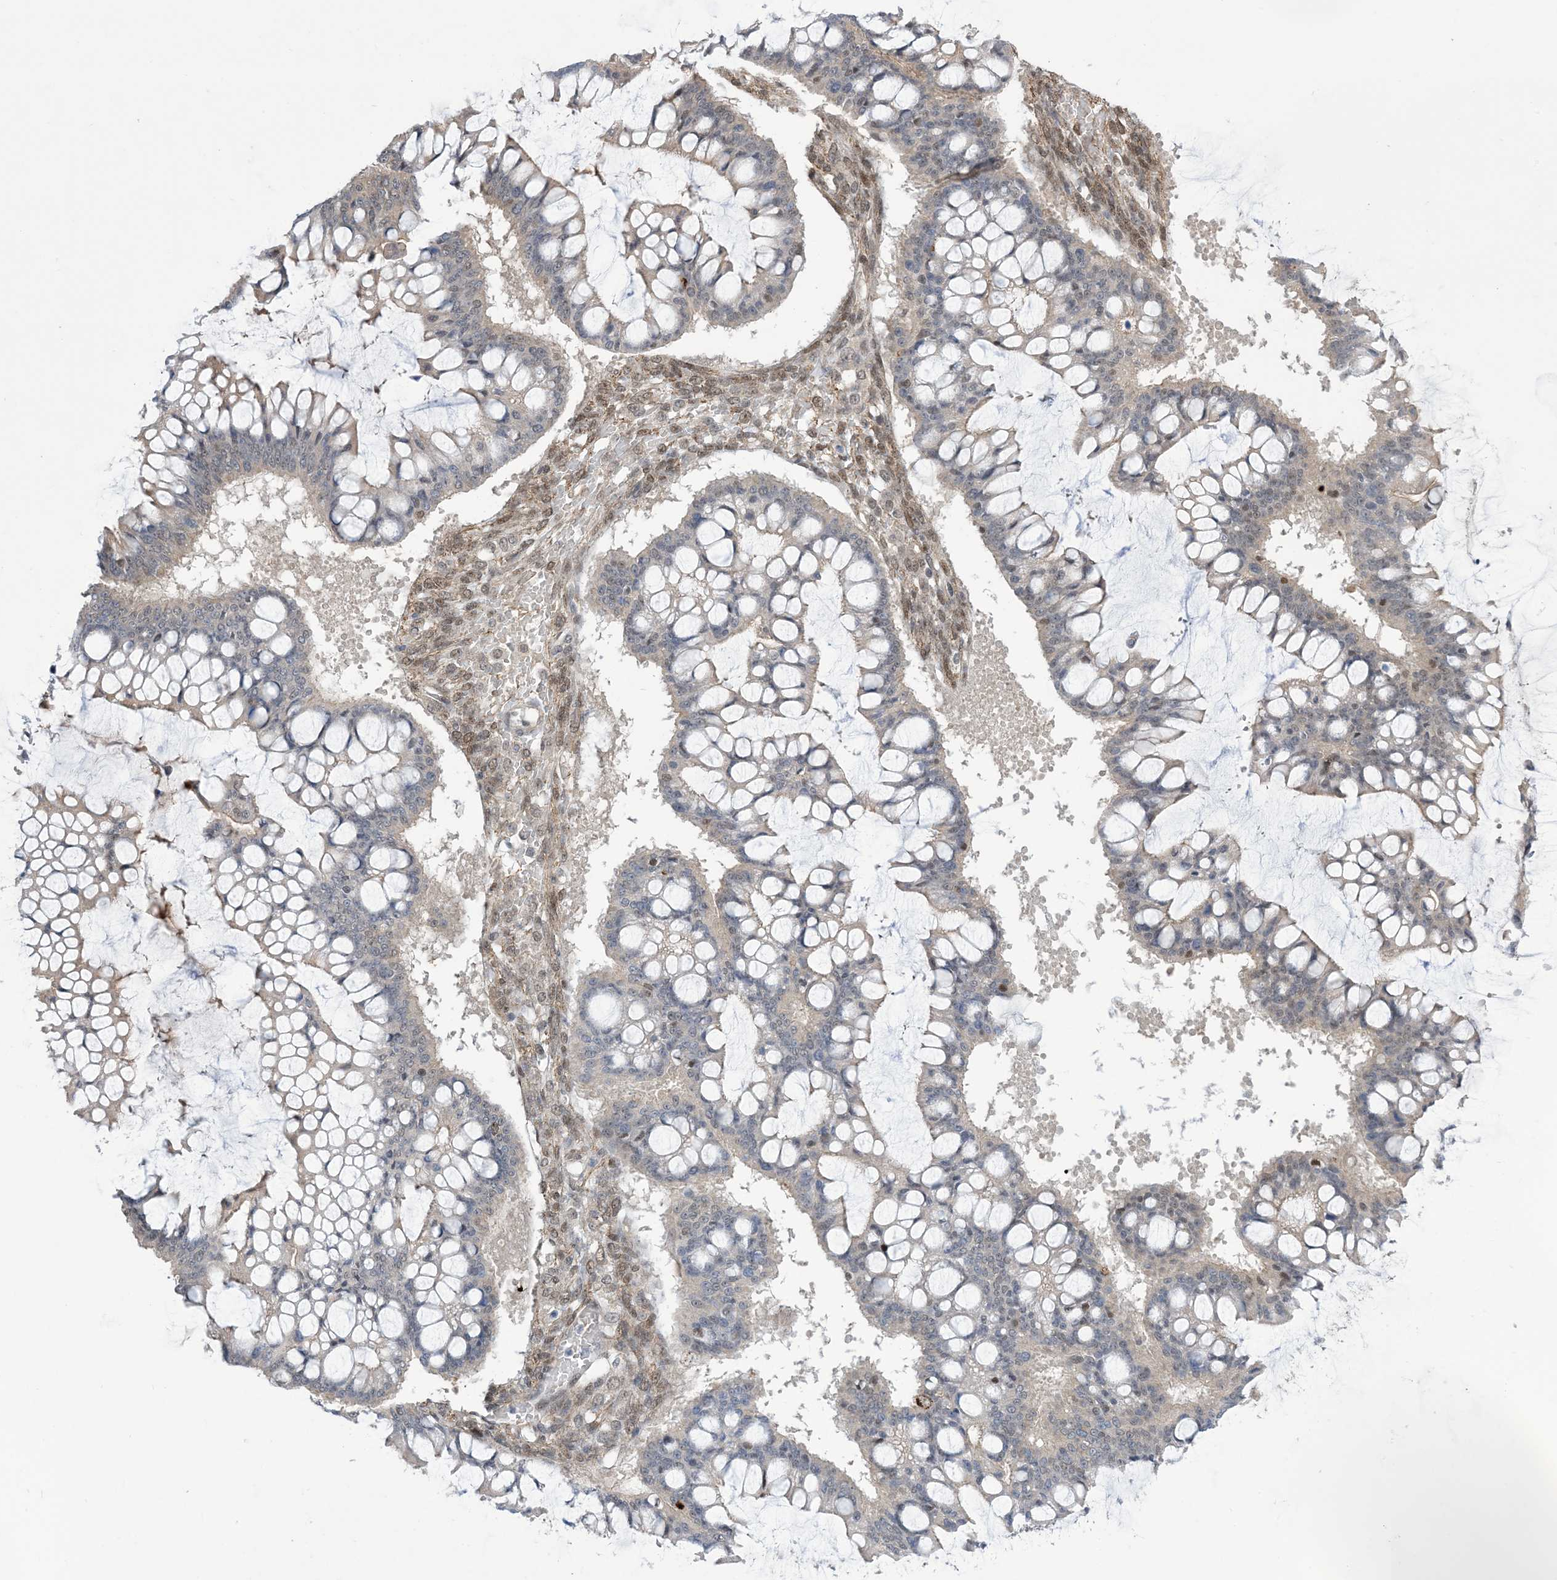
{"staining": {"intensity": "weak", "quantity": "<25%", "location": "cytoplasmic/membranous"}, "tissue": "ovarian cancer", "cell_type": "Tumor cells", "image_type": "cancer", "snomed": [{"axis": "morphology", "description": "Cystadenocarcinoma, mucinous, NOS"}, {"axis": "topography", "description": "Ovary"}], "caption": "Photomicrograph shows no significant protein expression in tumor cells of ovarian cancer (mucinous cystadenocarcinoma).", "gene": "ZNF8", "patient": {"sex": "female", "age": 73}}